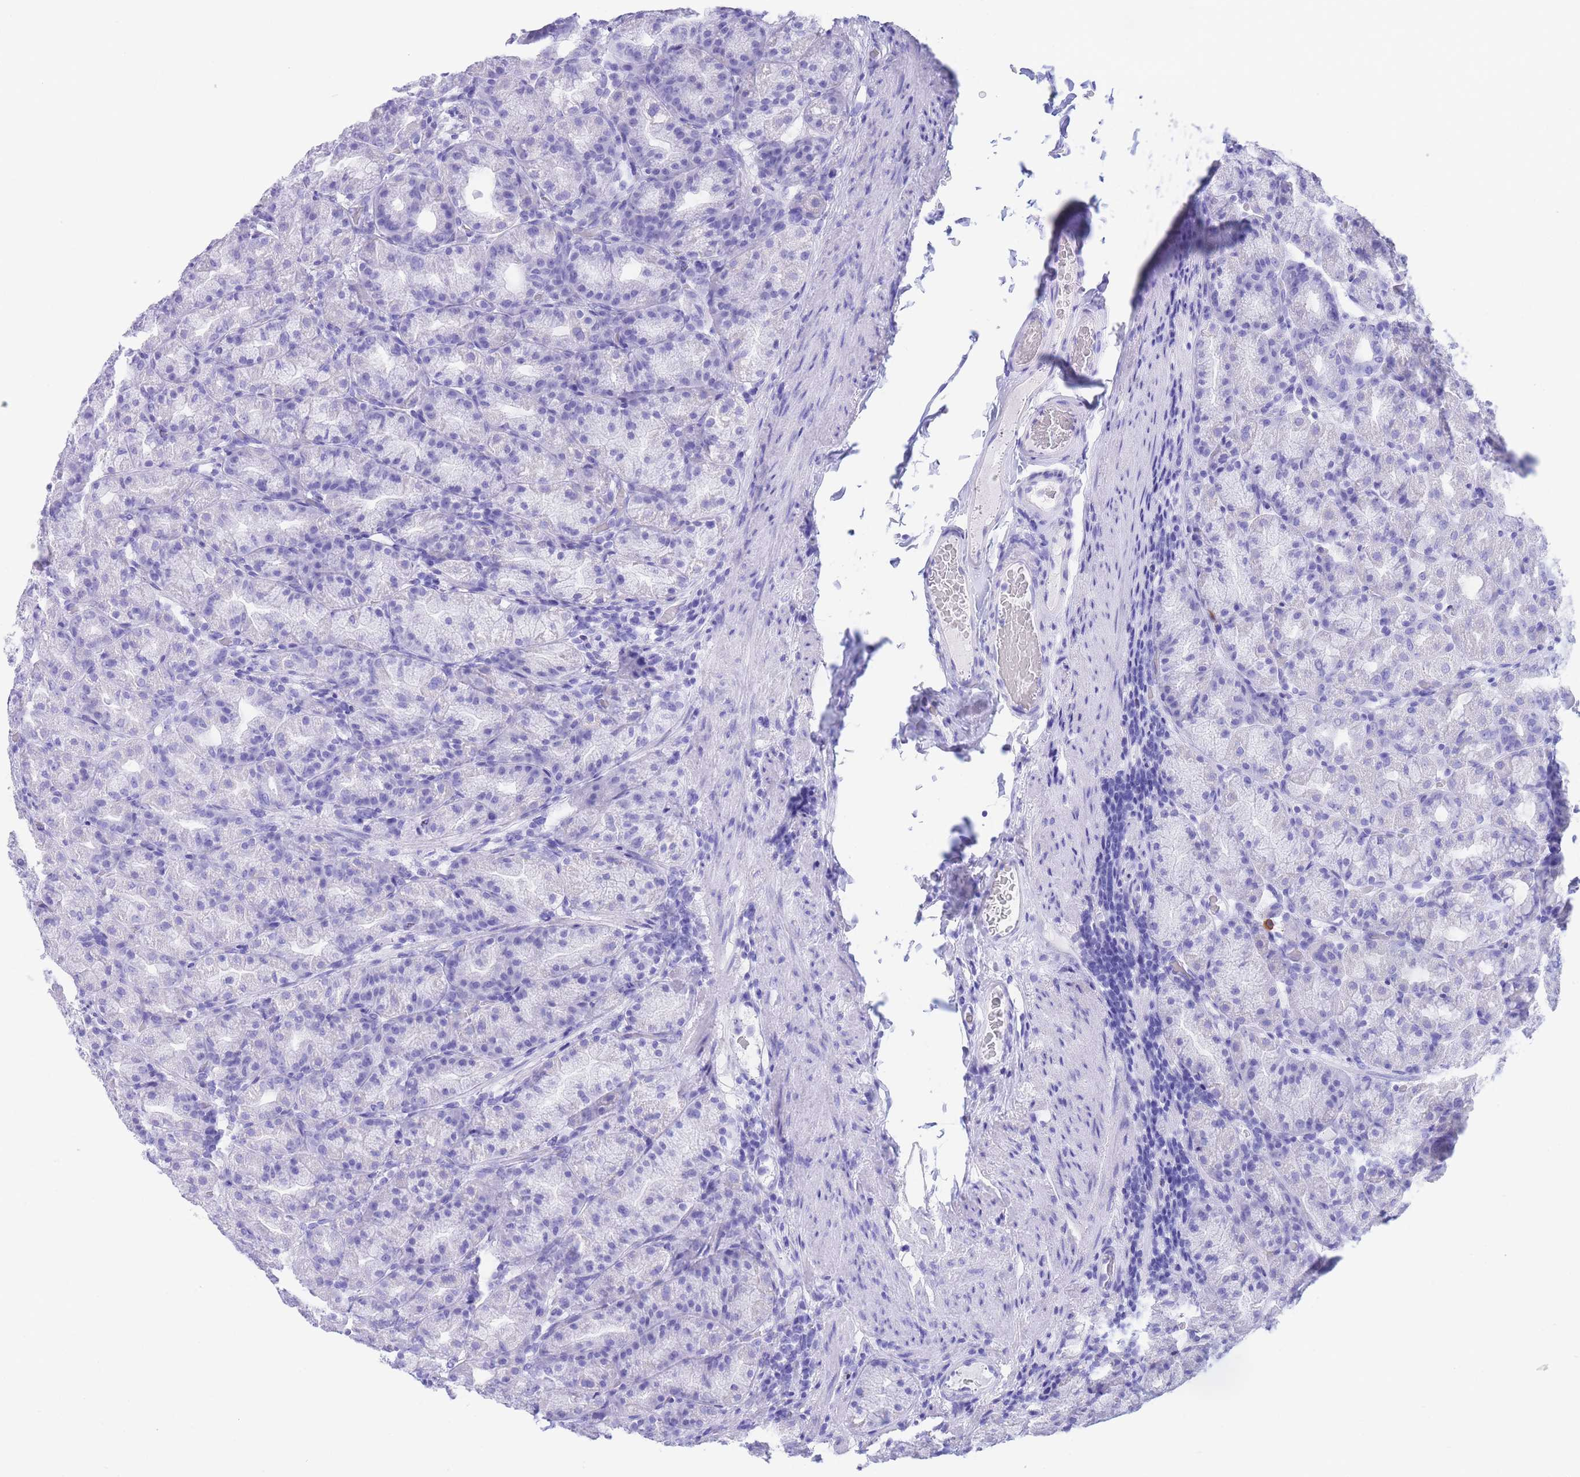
{"staining": {"intensity": "negative", "quantity": "none", "location": "none"}, "tissue": "stomach", "cell_type": "Glandular cells", "image_type": "normal", "snomed": [{"axis": "morphology", "description": "Normal tissue, NOS"}, {"axis": "topography", "description": "Stomach, upper"}, {"axis": "topography", "description": "Stomach"}], "caption": "Immunohistochemistry micrograph of benign stomach: stomach stained with DAB shows no significant protein staining in glandular cells. (Brightfield microscopy of DAB IHC at high magnification).", "gene": "SLCO1B1", "patient": {"sex": "male", "age": 68}}